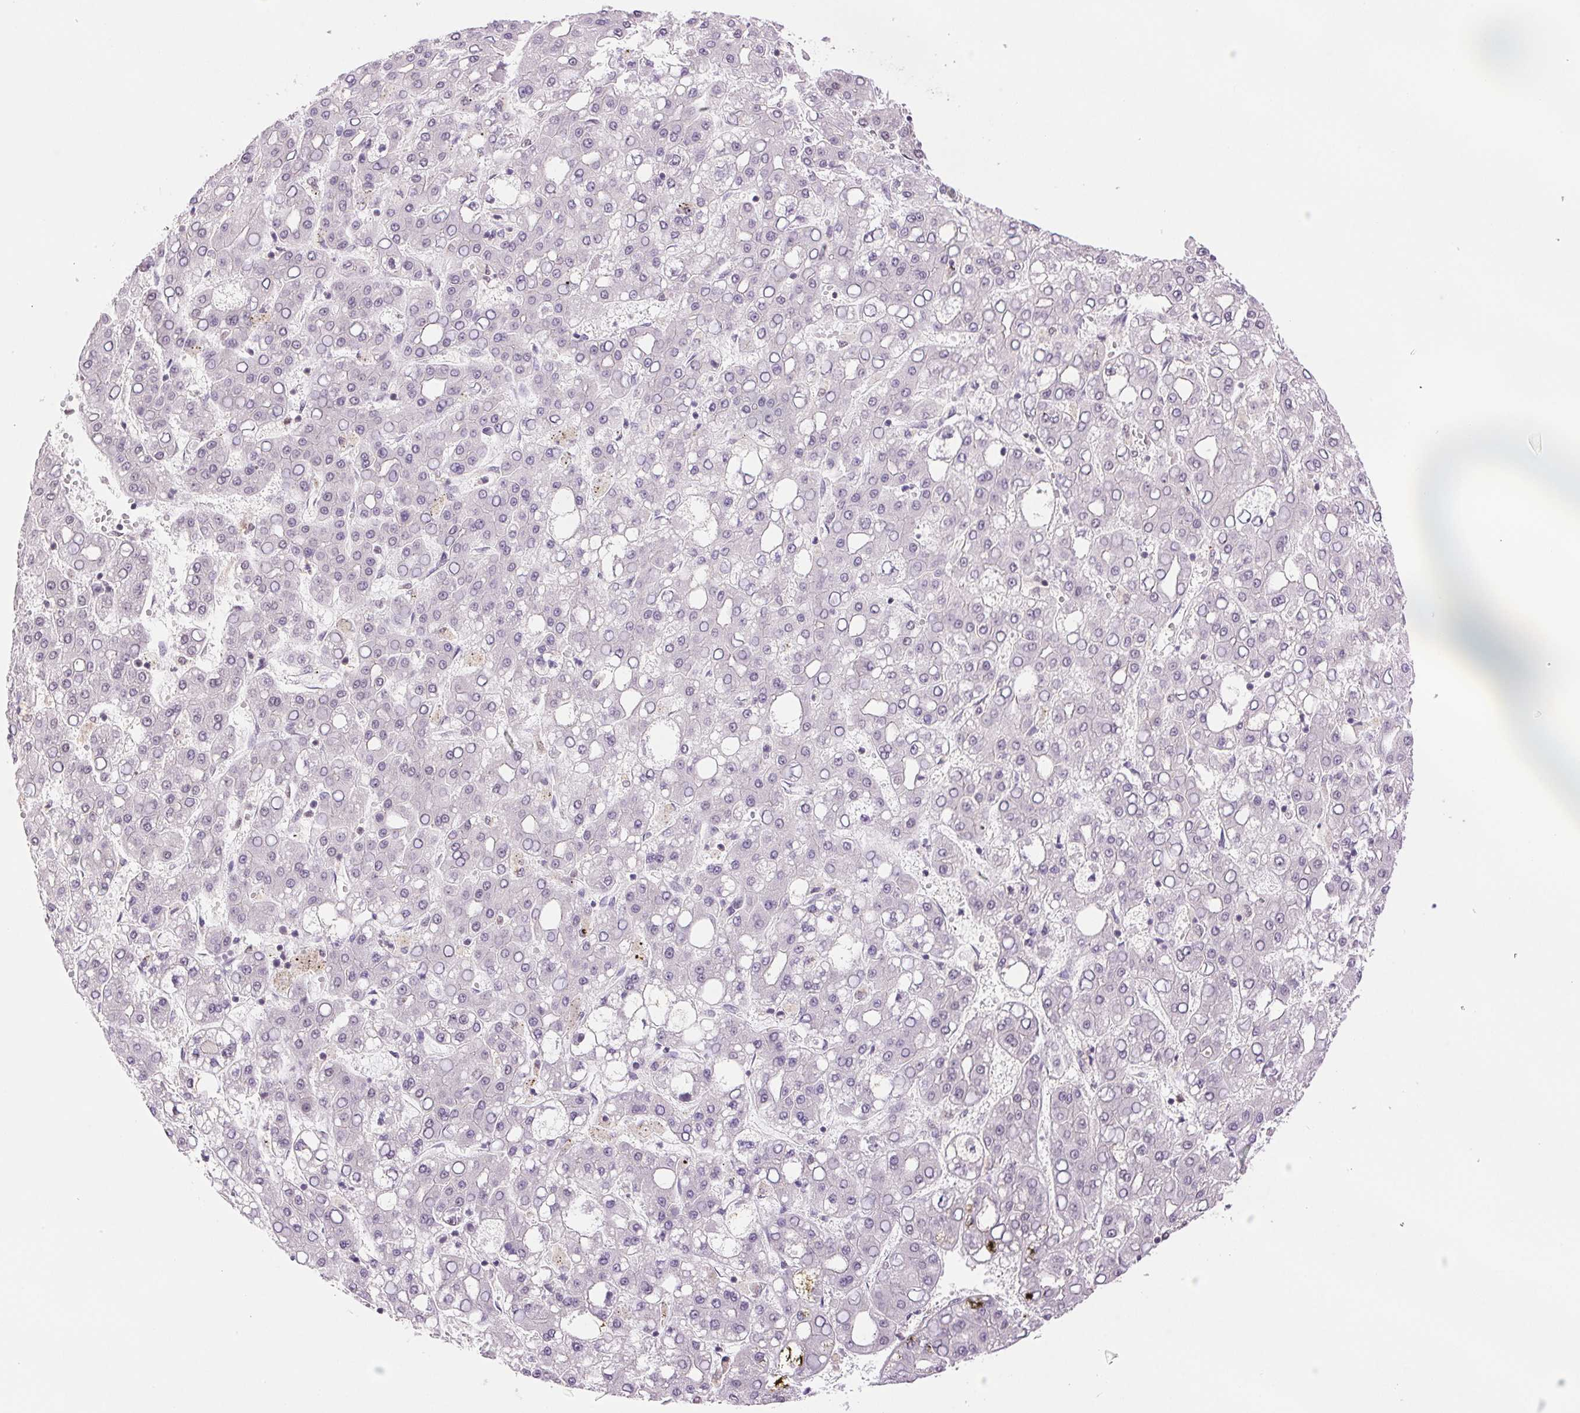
{"staining": {"intensity": "negative", "quantity": "none", "location": "none"}, "tissue": "liver cancer", "cell_type": "Tumor cells", "image_type": "cancer", "snomed": [{"axis": "morphology", "description": "Carcinoma, Hepatocellular, NOS"}, {"axis": "topography", "description": "Liver"}], "caption": "Human liver hepatocellular carcinoma stained for a protein using immunohistochemistry shows no expression in tumor cells.", "gene": "RPRD1B", "patient": {"sex": "male", "age": 65}}